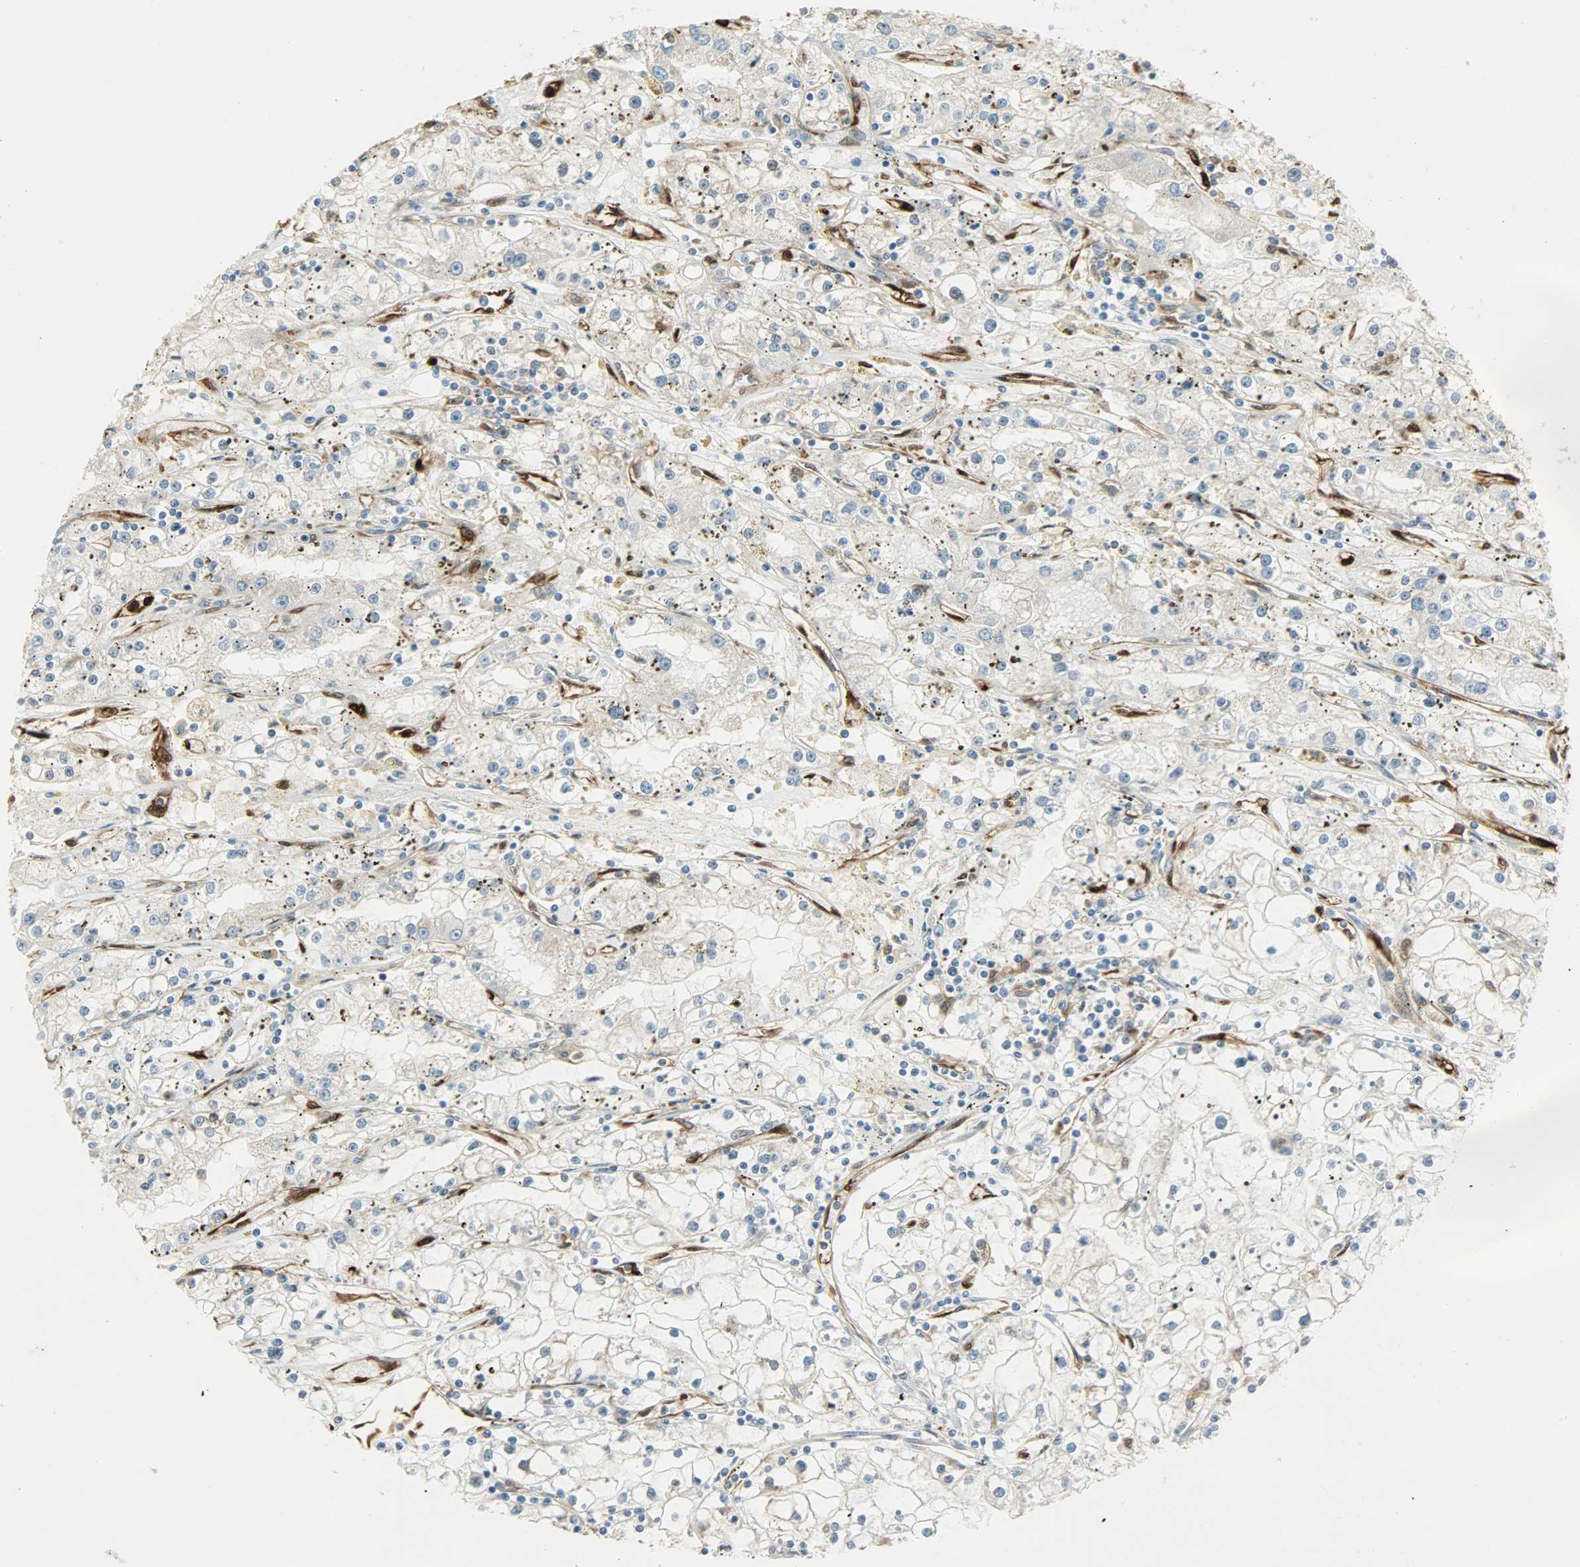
{"staining": {"intensity": "moderate", "quantity": "<25%", "location": "cytoplasmic/membranous"}, "tissue": "renal cancer", "cell_type": "Tumor cells", "image_type": "cancer", "snomed": [{"axis": "morphology", "description": "Adenocarcinoma, NOS"}, {"axis": "topography", "description": "Kidney"}], "caption": "IHC (DAB) staining of adenocarcinoma (renal) exhibits moderate cytoplasmic/membranous protein staining in approximately <25% of tumor cells.", "gene": "WARS1", "patient": {"sex": "male", "age": 56}}